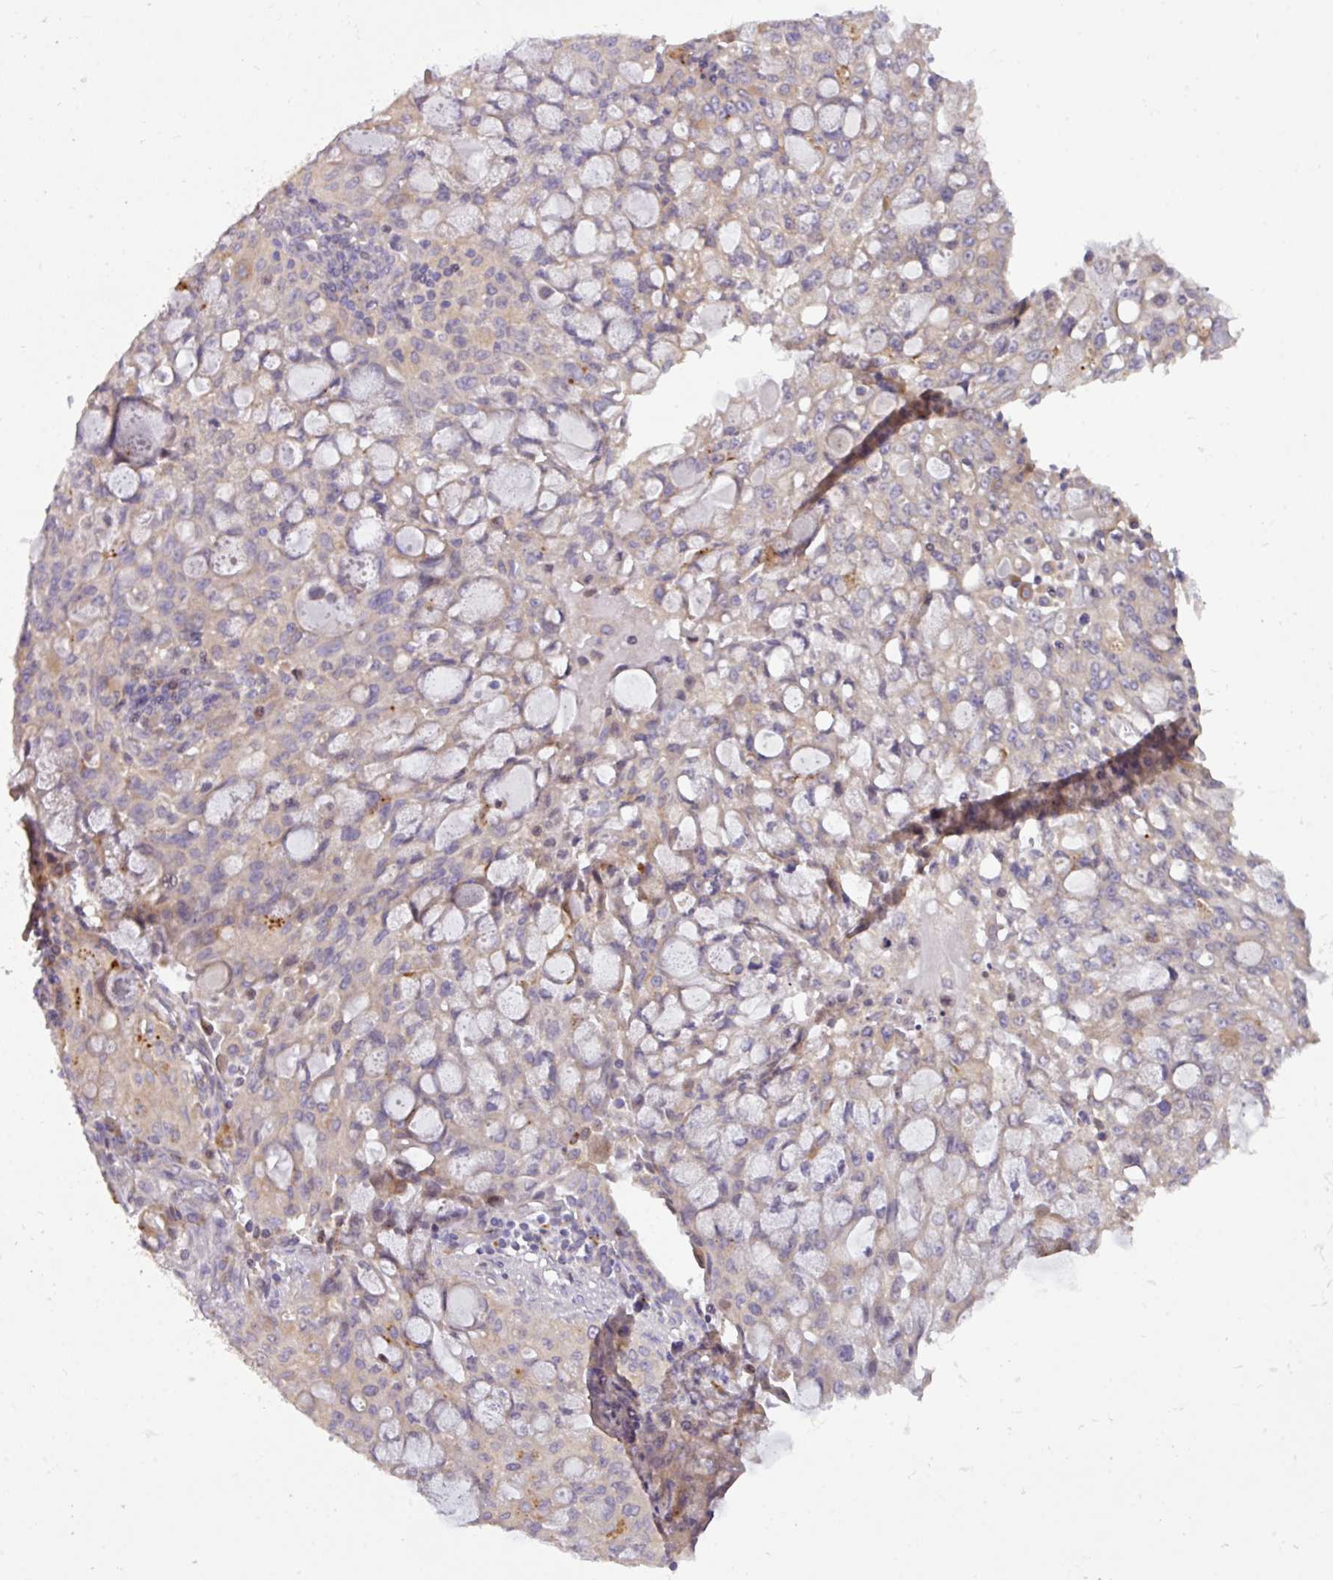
{"staining": {"intensity": "weak", "quantity": "<25%", "location": "cytoplasmic/membranous"}, "tissue": "lung cancer", "cell_type": "Tumor cells", "image_type": "cancer", "snomed": [{"axis": "morphology", "description": "Adenocarcinoma, NOS"}, {"axis": "topography", "description": "Lung"}], "caption": "Adenocarcinoma (lung) stained for a protein using immunohistochemistry reveals no staining tumor cells.", "gene": "ZNF394", "patient": {"sex": "female", "age": 44}}